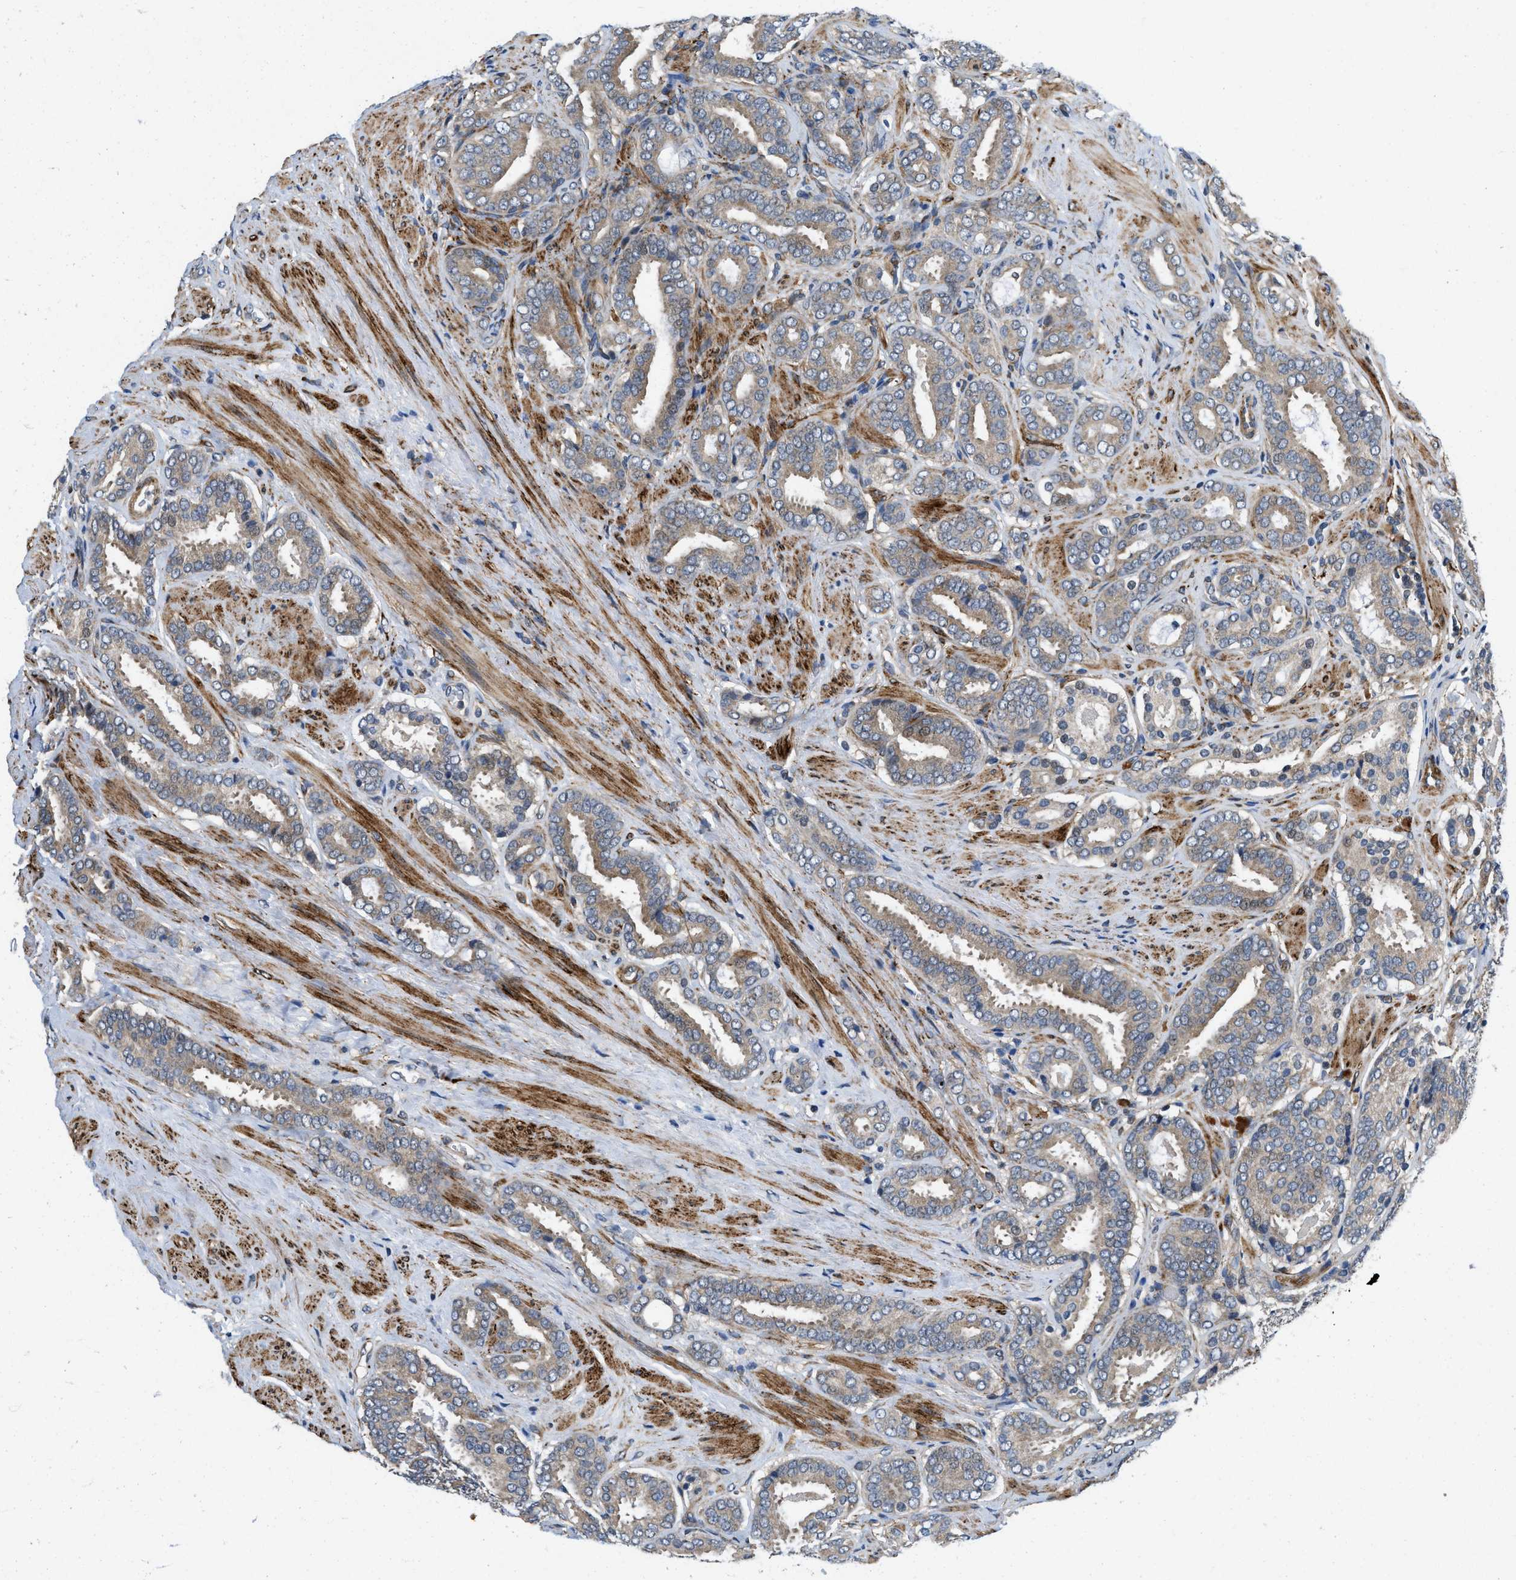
{"staining": {"intensity": "weak", "quantity": ">75%", "location": "cytoplasmic/membranous"}, "tissue": "prostate cancer", "cell_type": "Tumor cells", "image_type": "cancer", "snomed": [{"axis": "morphology", "description": "Adenocarcinoma, Low grade"}, {"axis": "topography", "description": "Prostate"}], "caption": "Brown immunohistochemical staining in prostate cancer shows weak cytoplasmic/membranous expression in approximately >75% of tumor cells. Using DAB (brown) and hematoxylin (blue) stains, captured at high magnification using brightfield microscopy.", "gene": "ZNF599", "patient": {"sex": "male", "age": 69}}